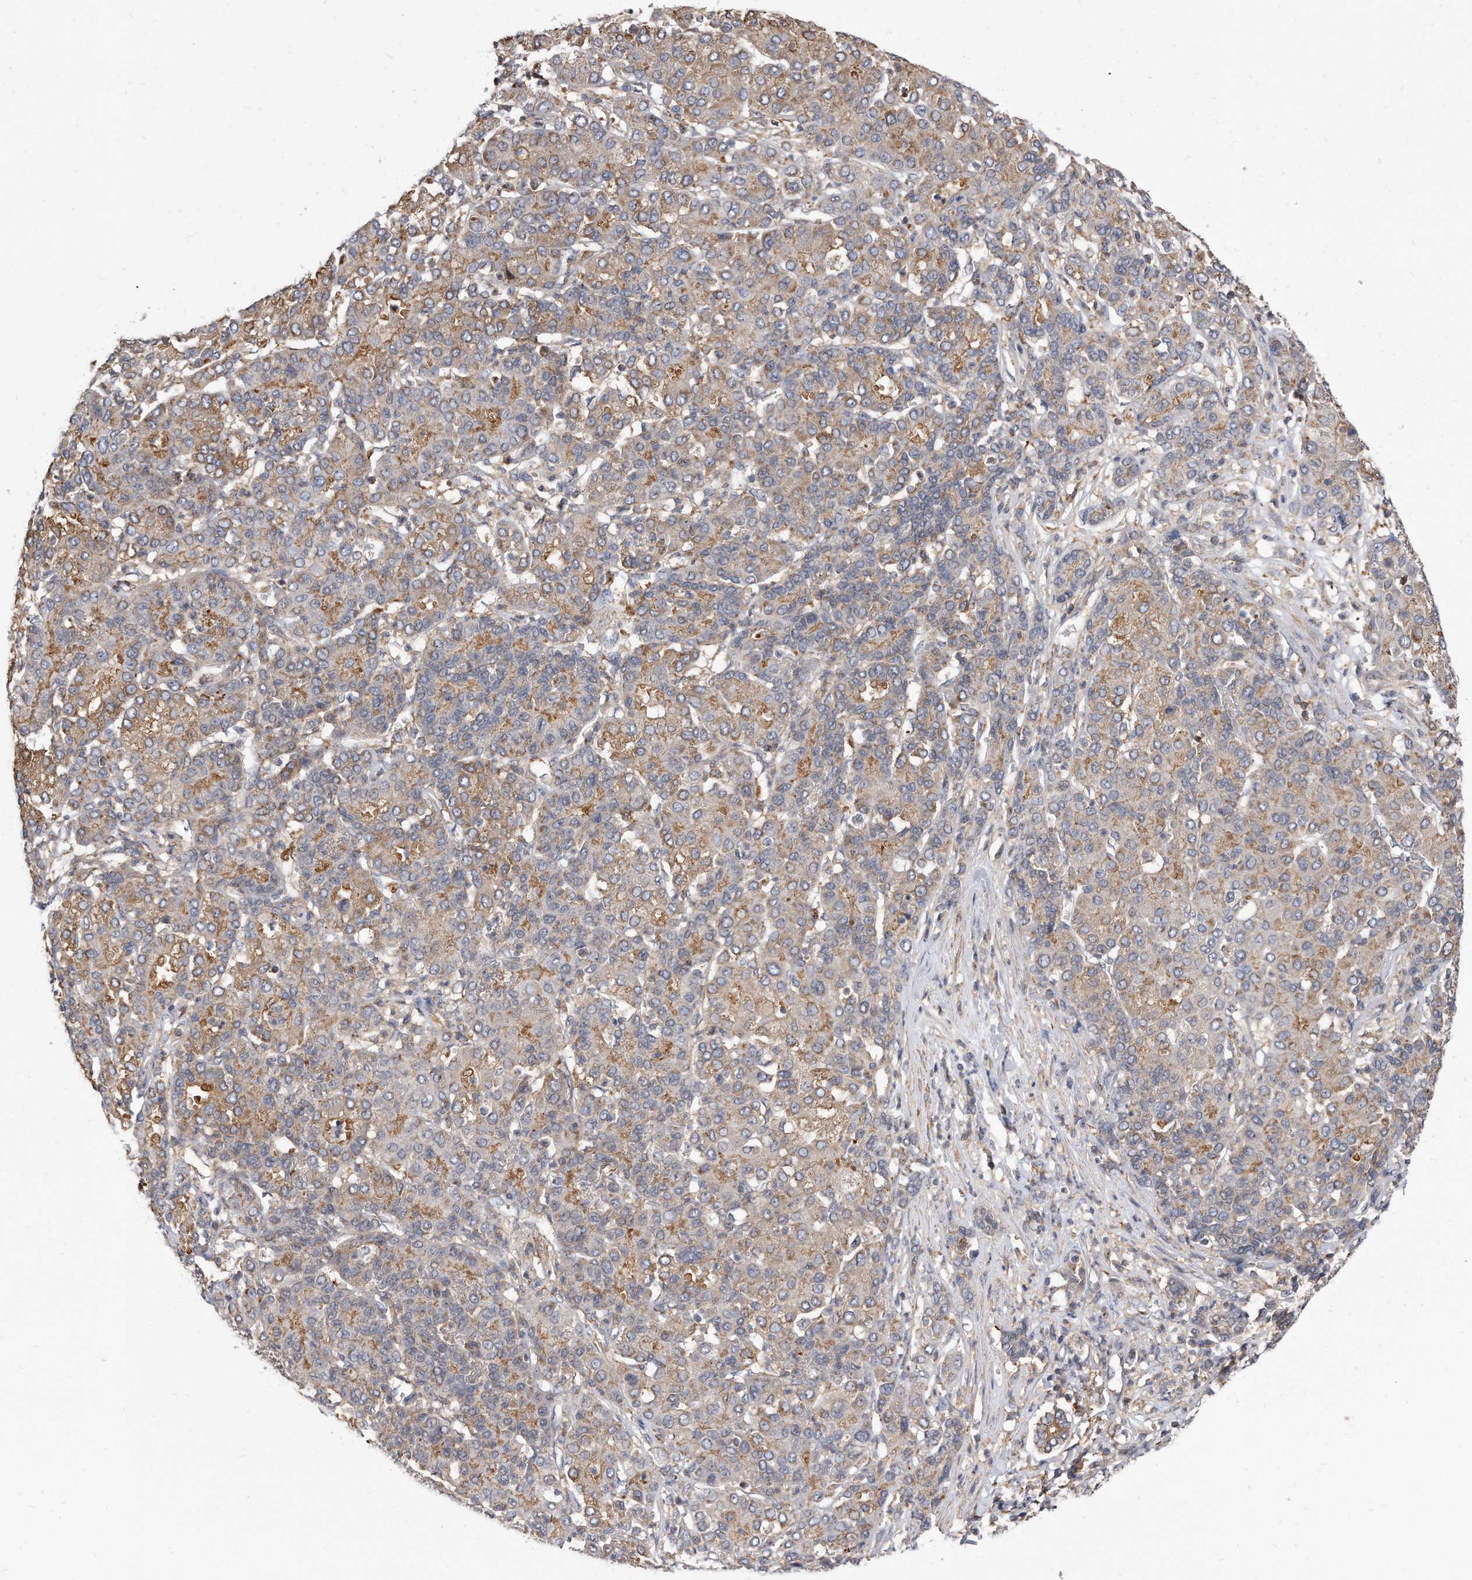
{"staining": {"intensity": "weak", "quantity": "25%-75%", "location": "cytoplasmic/membranous"}, "tissue": "liver cancer", "cell_type": "Tumor cells", "image_type": "cancer", "snomed": [{"axis": "morphology", "description": "Carcinoma, Hepatocellular, NOS"}, {"axis": "topography", "description": "Liver"}], "caption": "Brown immunohistochemical staining in human hepatocellular carcinoma (liver) reveals weak cytoplasmic/membranous positivity in approximately 25%-75% of tumor cells.", "gene": "TCP1", "patient": {"sex": "male", "age": 65}}